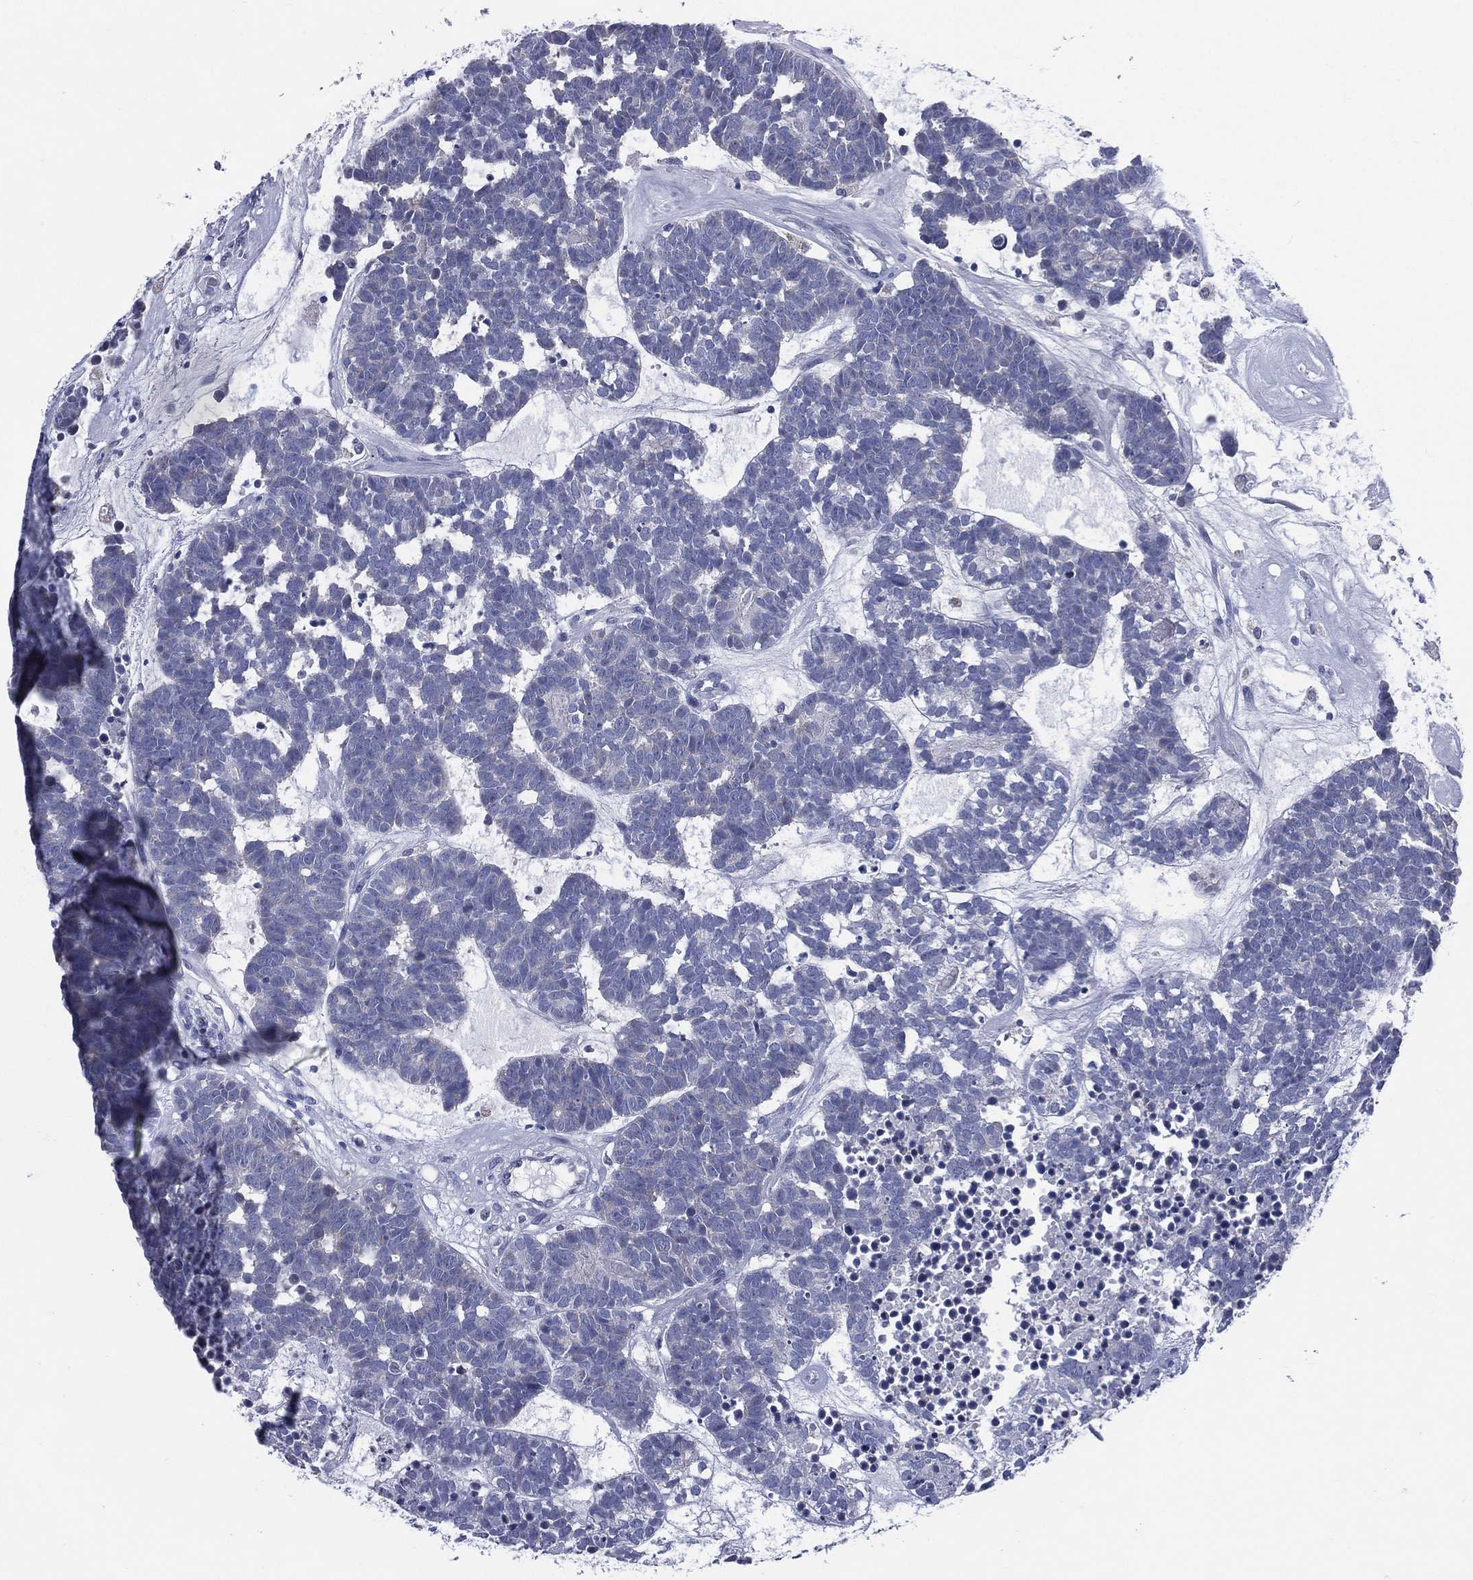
{"staining": {"intensity": "negative", "quantity": "none", "location": "none"}, "tissue": "head and neck cancer", "cell_type": "Tumor cells", "image_type": "cancer", "snomed": [{"axis": "morphology", "description": "Adenocarcinoma, NOS"}, {"axis": "topography", "description": "Head-Neck"}], "caption": "Immunohistochemical staining of head and neck cancer displays no significant positivity in tumor cells.", "gene": "AKAP3", "patient": {"sex": "female", "age": 81}}